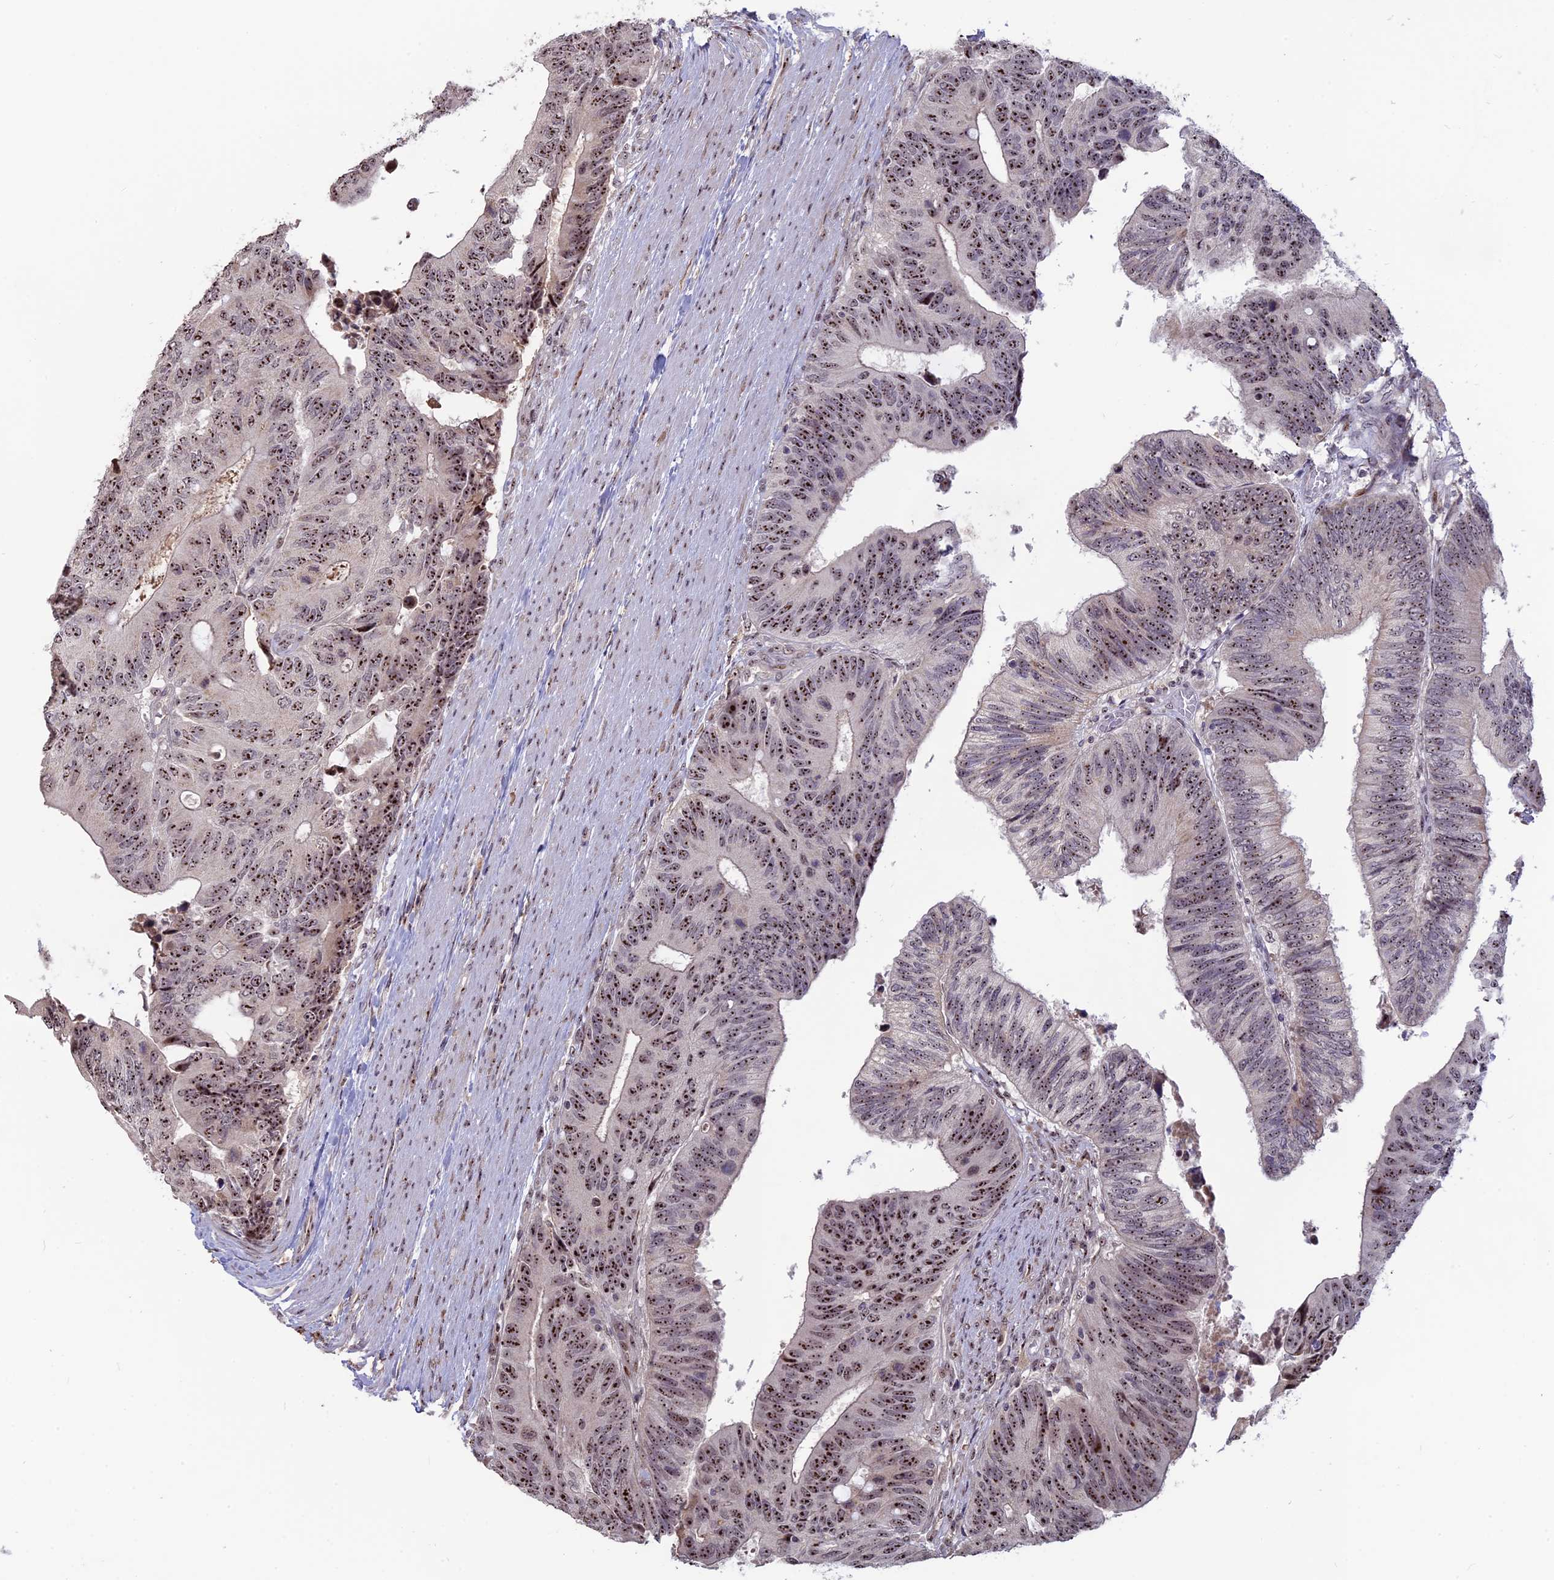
{"staining": {"intensity": "strong", "quantity": ">75%", "location": "nuclear"}, "tissue": "colorectal cancer", "cell_type": "Tumor cells", "image_type": "cancer", "snomed": [{"axis": "morphology", "description": "Adenocarcinoma, NOS"}, {"axis": "topography", "description": "Colon"}], "caption": "DAB (3,3'-diaminobenzidine) immunohistochemical staining of colorectal adenocarcinoma reveals strong nuclear protein staining in about >75% of tumor cells. (DAB IHC with brightfield microscopy, high magnification).", "gene": "FAM131A", "patient": {"sex": "male", "age": 87}}